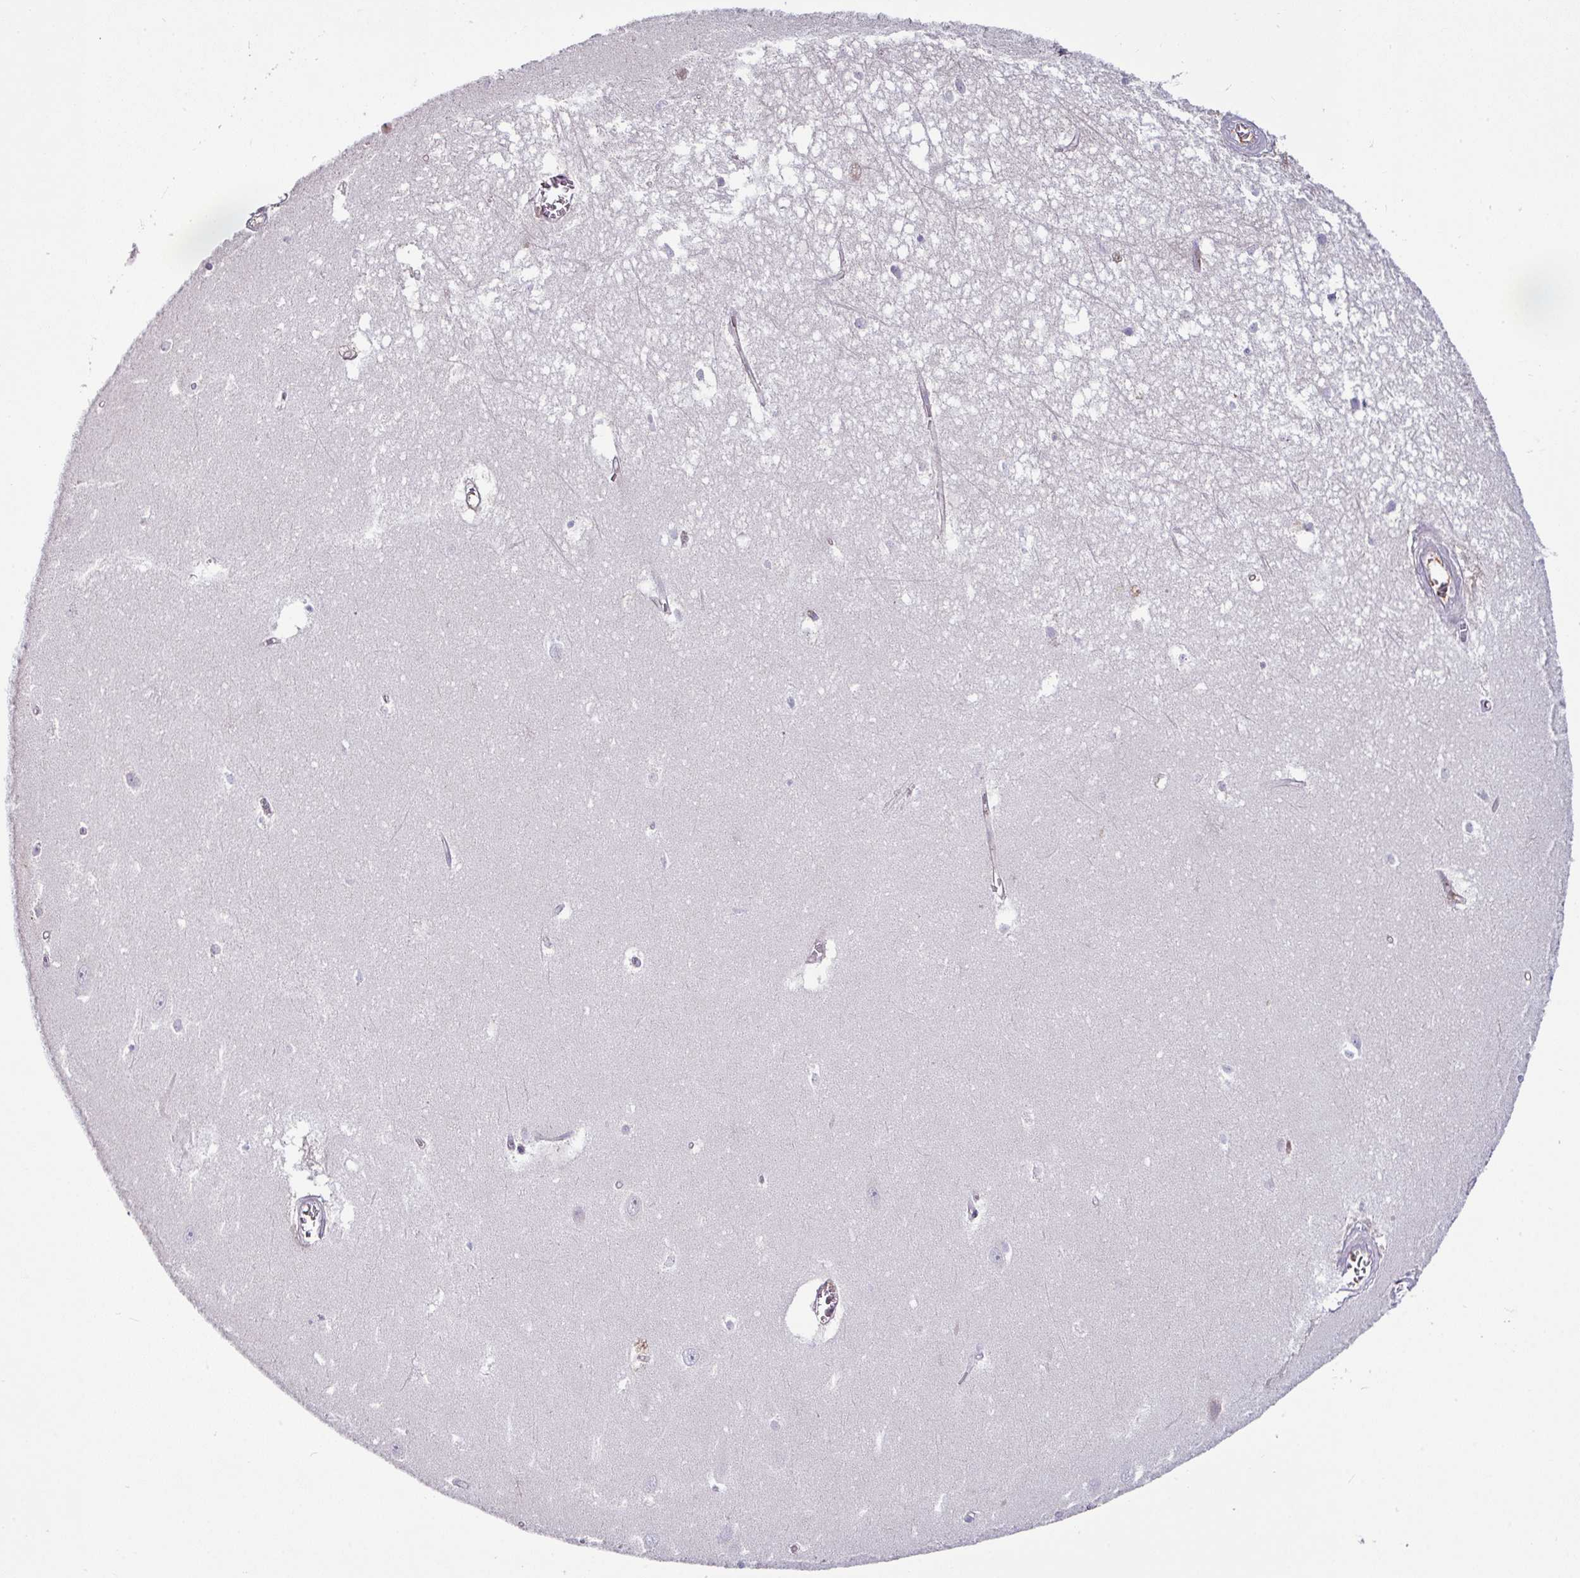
{"staining": {"intensity": "weak", "quantity": "<25%", "location": "cytoplasmic/membranous"}, "tissue": "hippocampus", "cell_type": "Glial cells", "image_type": "normal", "snomed": [{"axis": "morphology", "description": "Normal tissue, NOS"}, {"axis": "topography", "description": "Hippocampus"}], "caption": "The histopathology image shows no staining of glial cells in normal hippocampus. Nuclei are stained in blue.", "gene": "SLAMF6", "patient": {"sex": "female", "age": 64}}